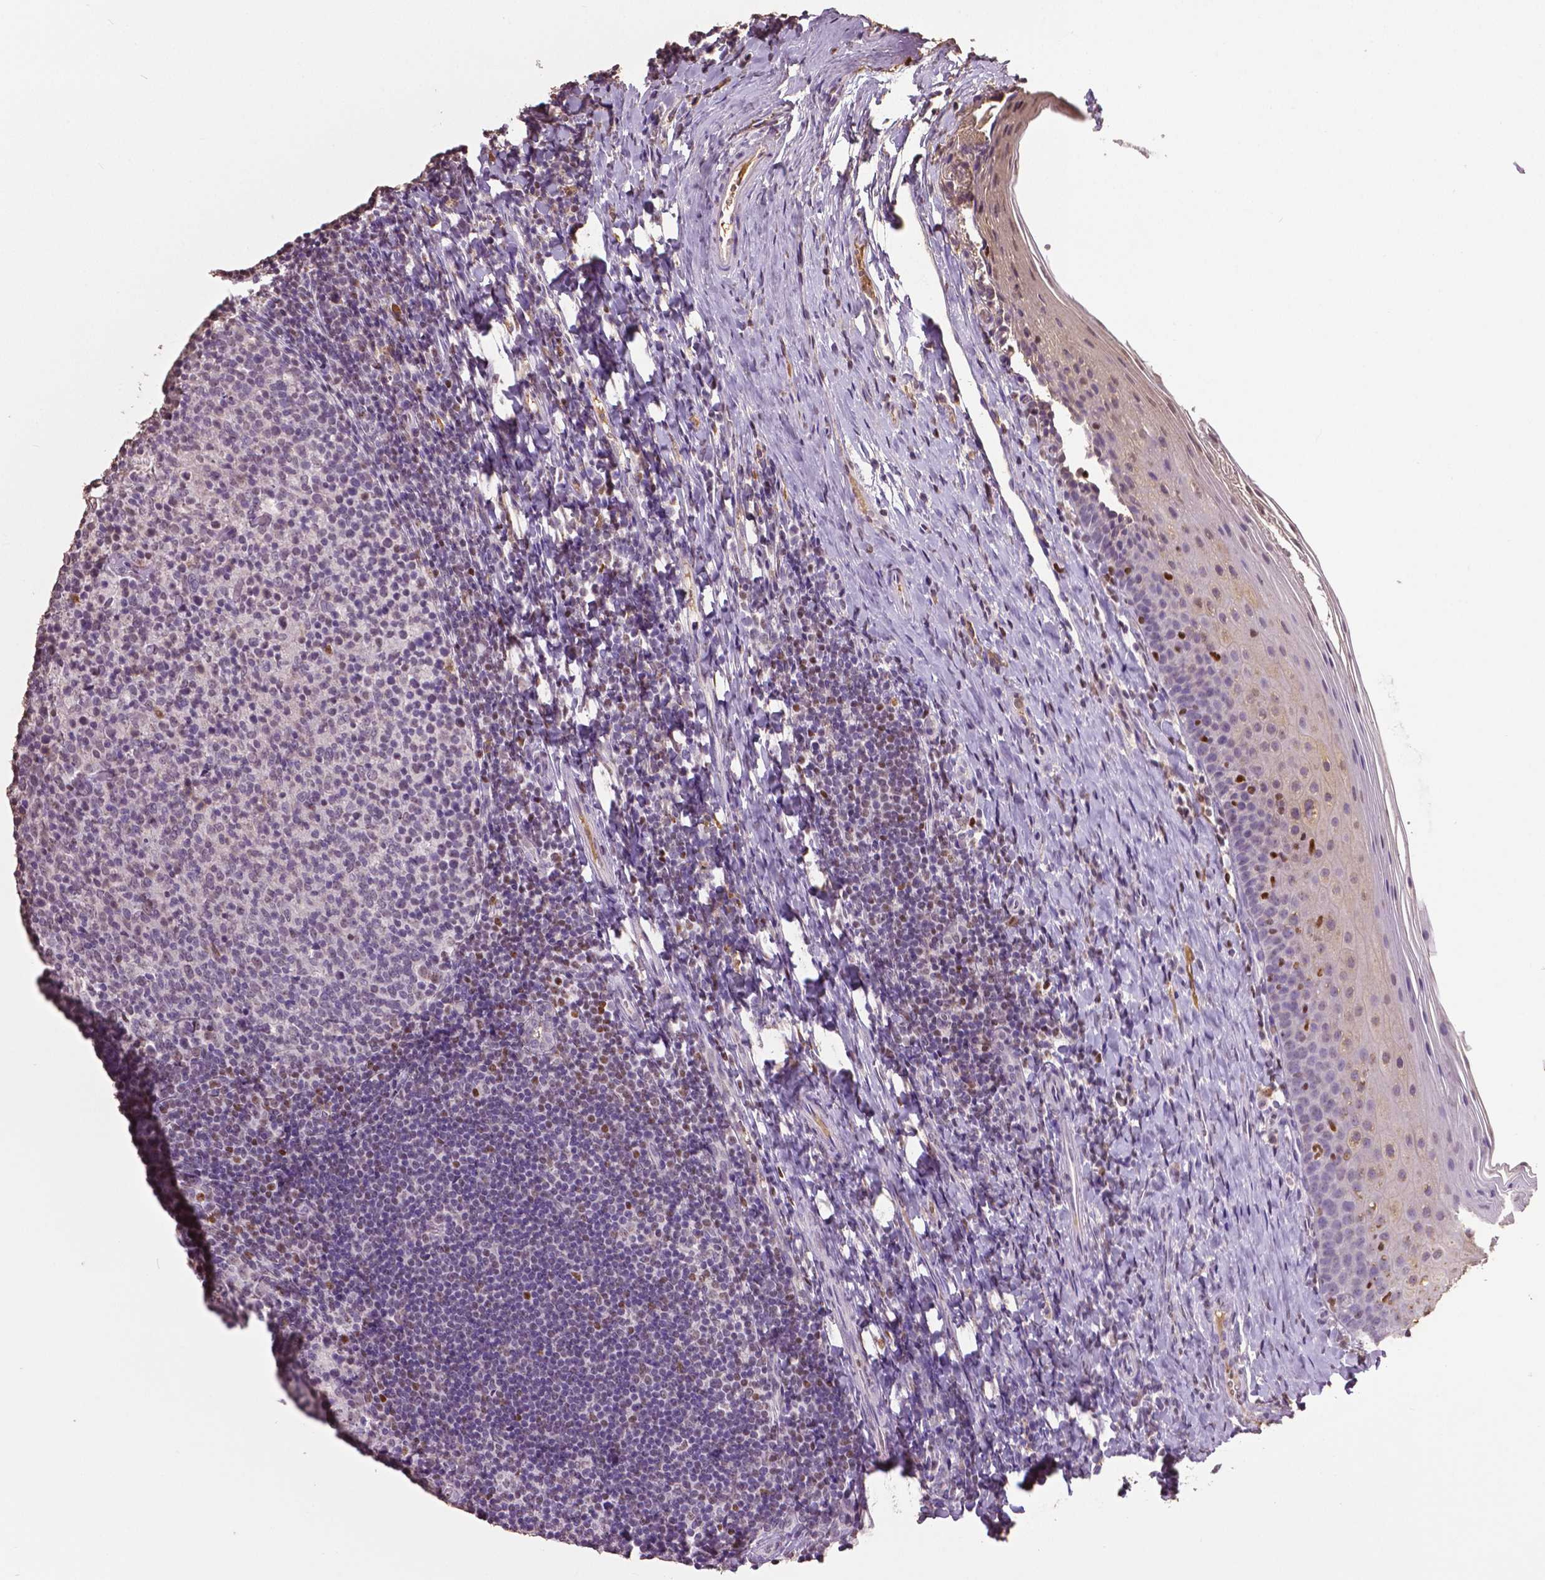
{"staining": {"intensity": "negative", "quantity": "none", "location": "none"}, "tissue": "tonsil", "cell_type": "Germinal center cells", "image_type": "normal", "snomed": [{"axis": "morphology", "description": "Normal tissue, NOS"}, {"axis": "topography", "description": "Tonsil"}], "caption": "A photomicrograph of human tonsil is negative for staining in germinal center cells. (Brightfield microscopy of DAB (3,3'-diaminobenzidine) immunohistochemistry (IHC) at high magnification).", "gene": "RUNX3", "patient": {"sex": "female", "age": 10}}